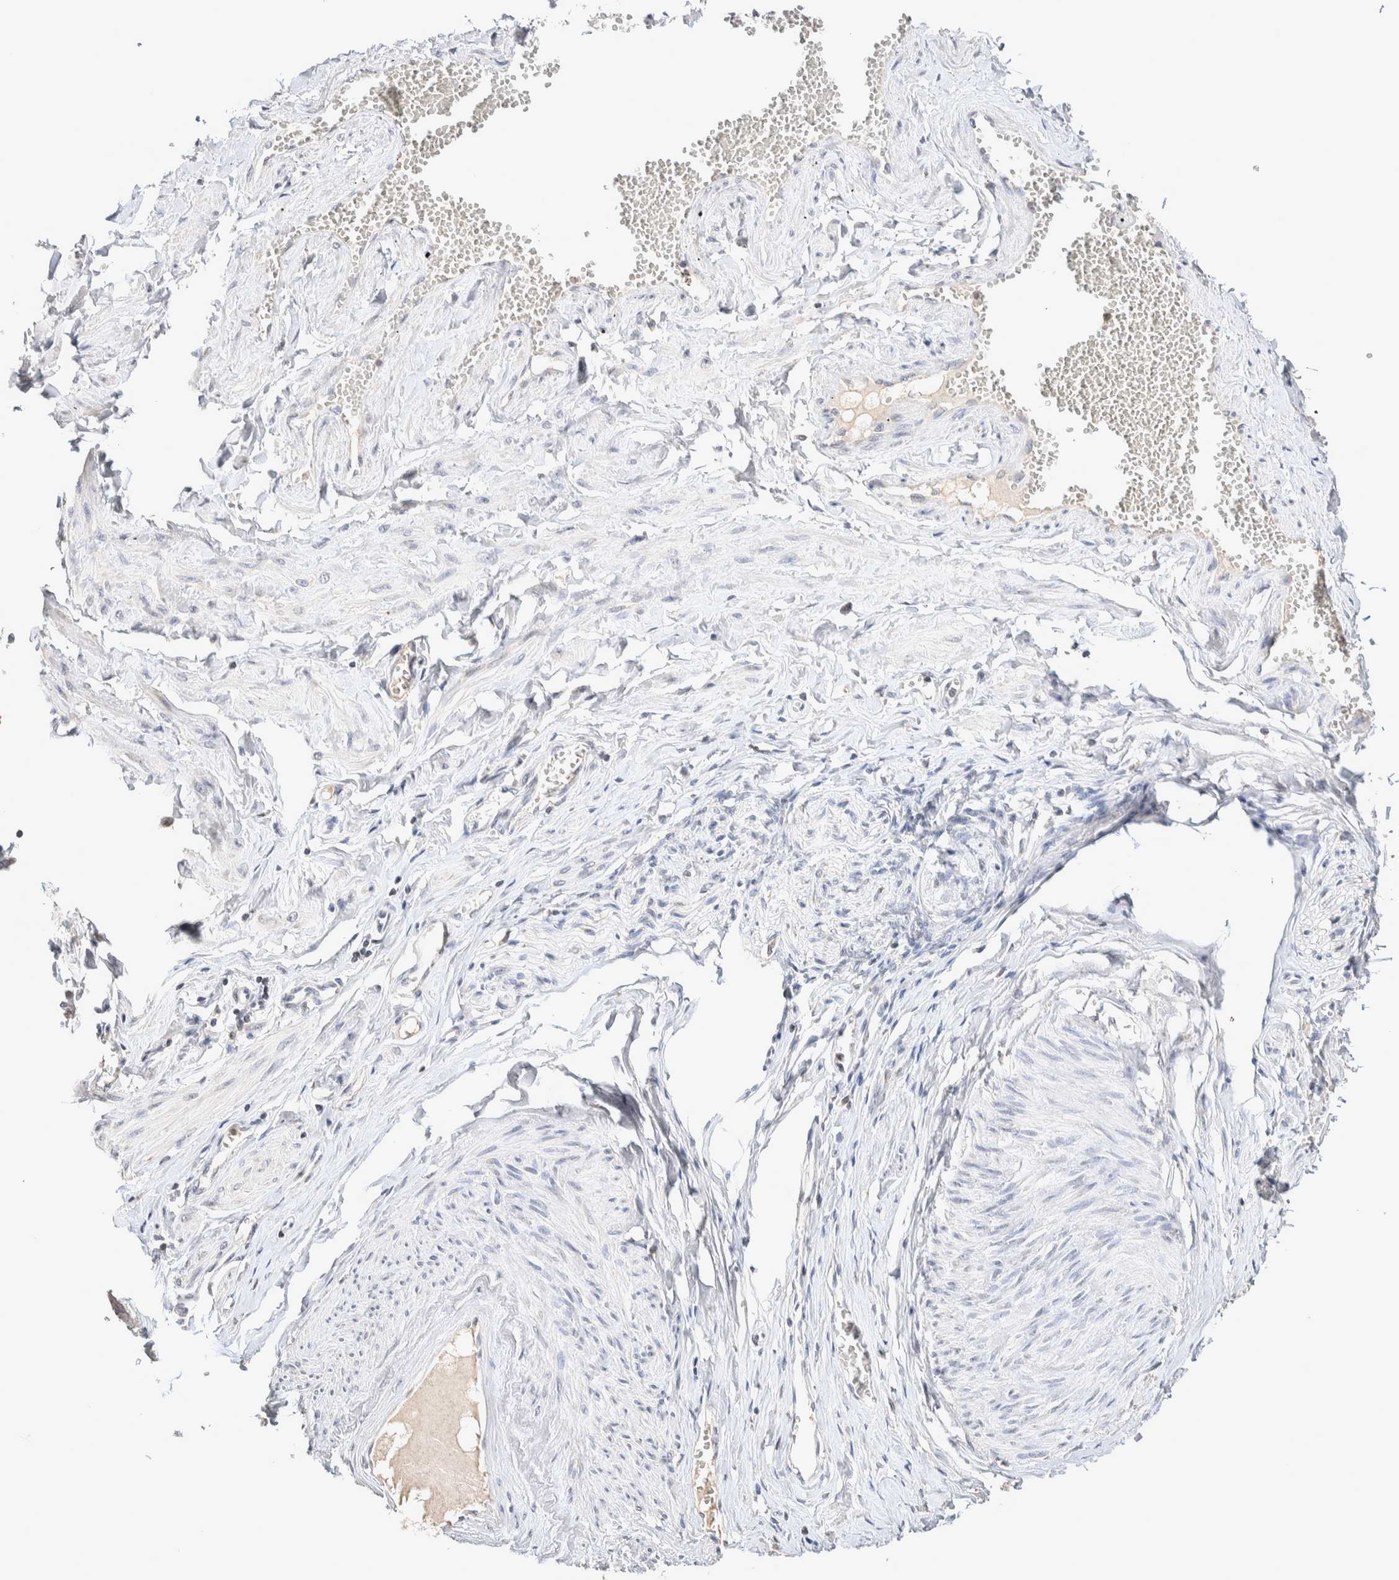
{"staining": {"intensity": "negative", "quantity": "none", "location": "none"}, "tissue": "adipose tissue", "cell_type": "Adipocytes", "image_type": "normal", "snomed": [{"axis": "morphology", "description": "Normal tissue, NOS"}, {"axis": "topography", "description": "Vascular tissue"}, {"axis": "topography", "description": "Fallopian tube"}, {"axis": "topography", "description": "Ovary"}], "caption": "Immunohistochemical staining of normal human adipose tissue shows no significant expression in adipocytes.", "gene": "CRAT", "patient": {"sex": "female", "age": 67}}